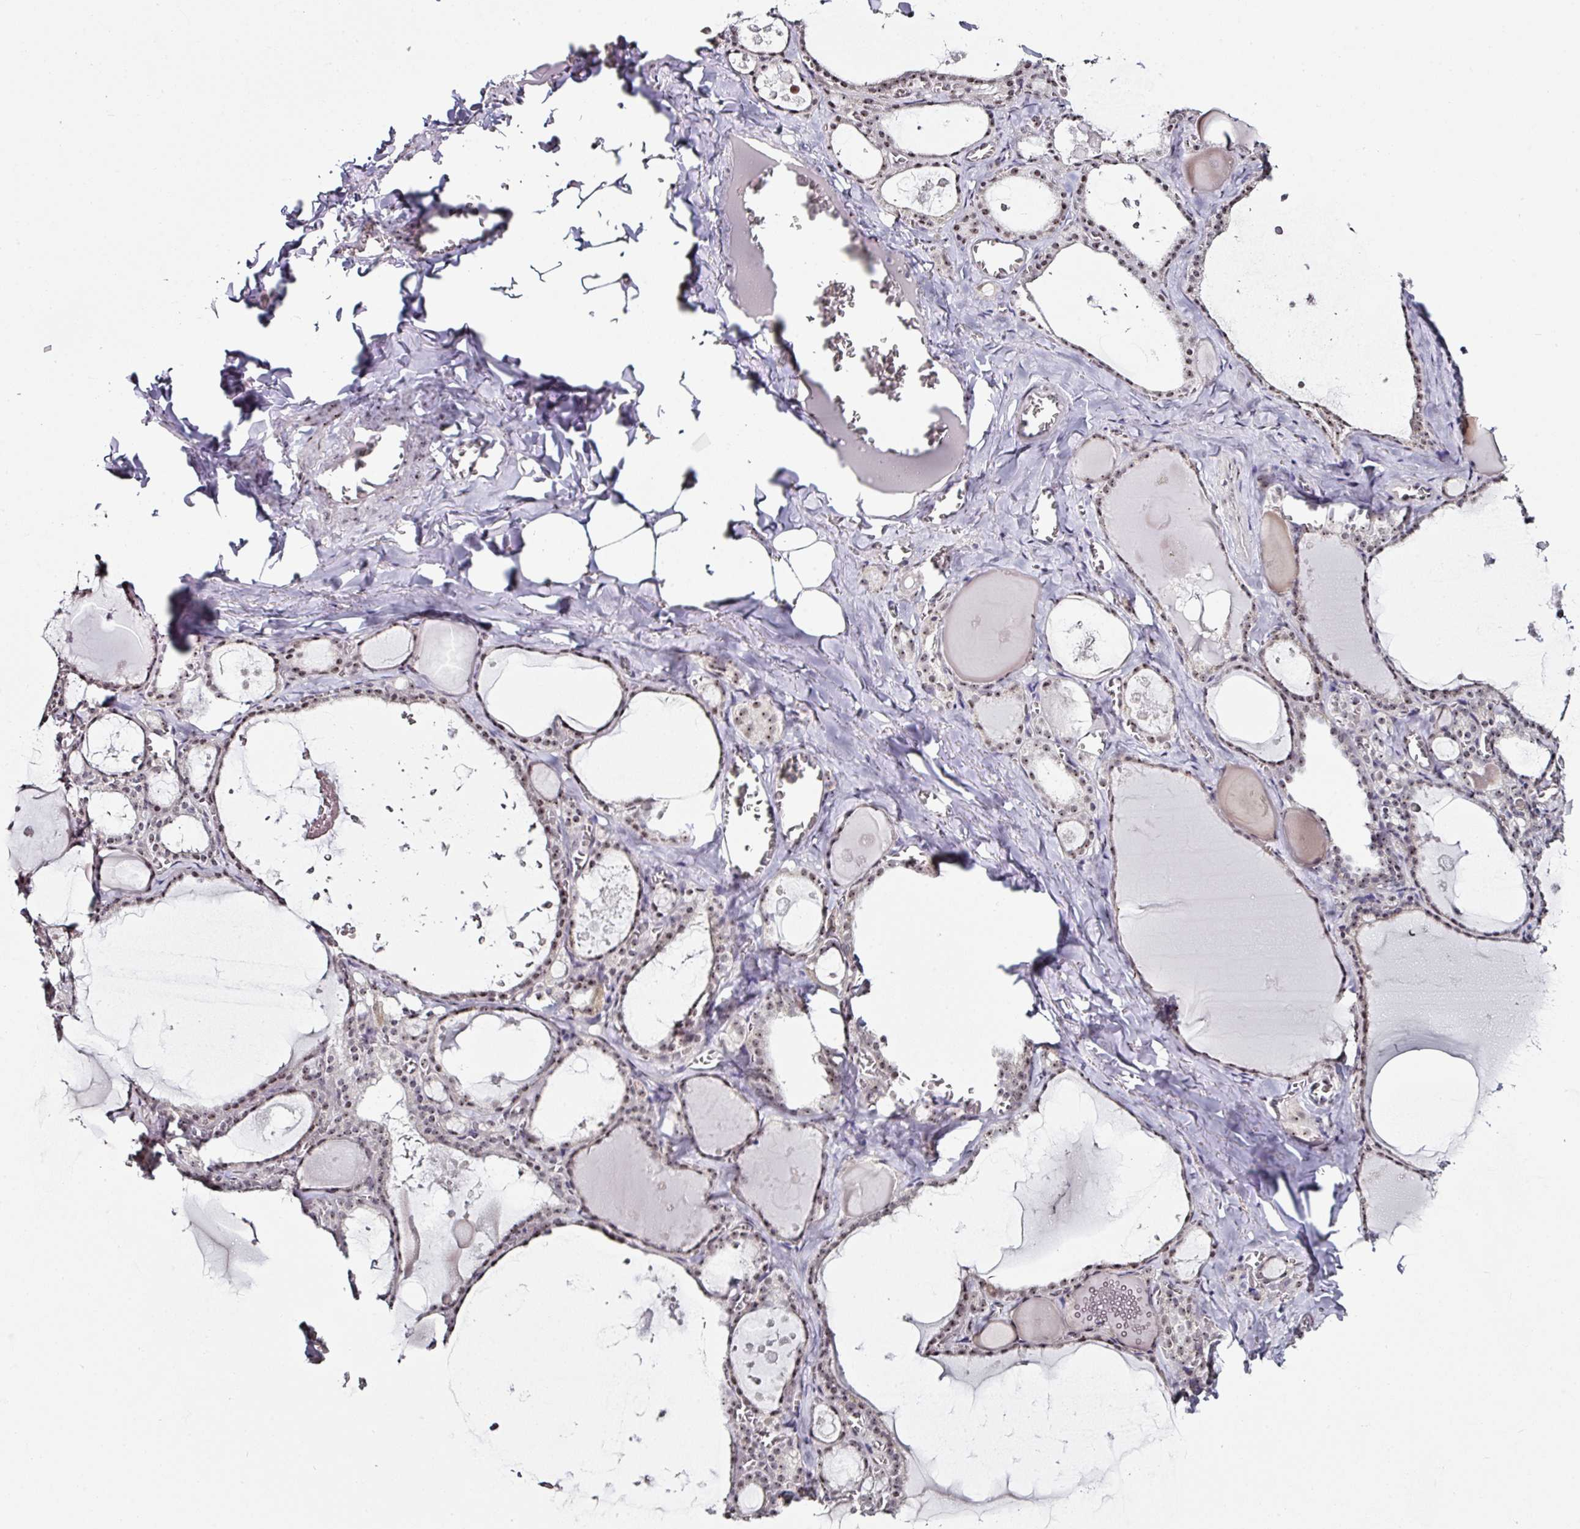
{"staining": {"intensity": "moderate", "quantity": ">75%", "location": "cytoplasmic/membranous,nuclear"}, "tissue": "thyroid gland", "cell_type": "Glandular cells", "image_type": "normal", "snomed": [{"axis": "morphology", "description": "Normal tissue, NOS"}, {"axis": "topography", "description": "Thyroid gland"}], "caption": "Normal thyroid gland reveals moderate cytoplasmic/membranous,nuclear positivity in about >75% of glandular cells, visualized by immunohistochemistry. Nuclei are stained in blue.", "gene": "NACC2", "patient": {"sex": "male", "age": 56}}